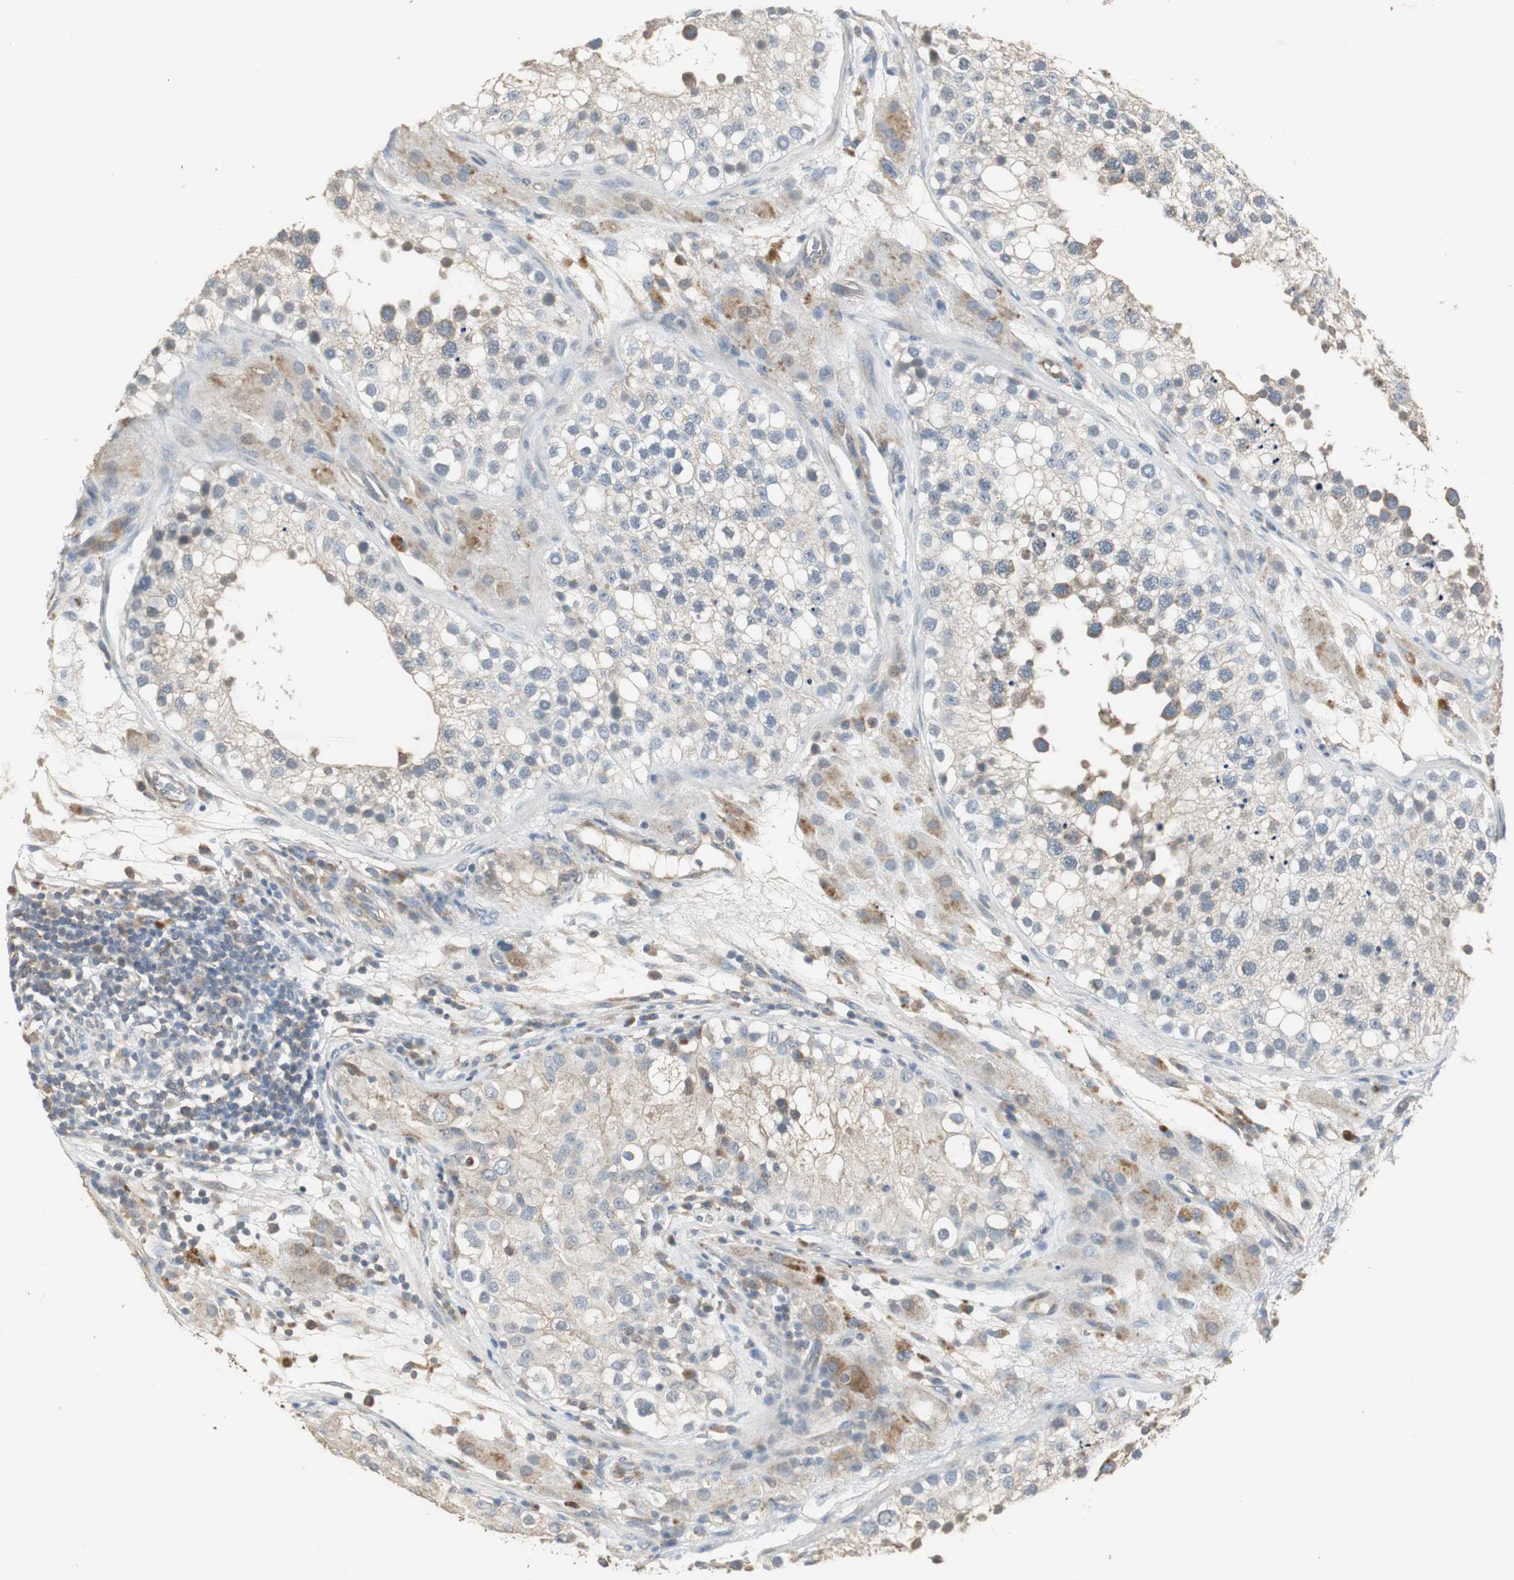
{"staining": {"intensity": "moderate", "quantity": ">75%", "location": "cytoplasmic/membranous"}, "tissue": "testis", "cell_type": "Cells in seminiferous ducts", "image_type": "normal", "snomed": [{"axis": "morphology", "description": "Normal tissue, NOS"}, {"axis": "topography", "description": "Testis"}], "caption": "Immunohistochemistry (IHC) photomicrograph of benign testis: testis stained using immunohistochemistry reveals medium levels of moderate protein expression localized specifically in the cytoplasmic/membranous of cells in seminiferous ducts, appearing as a cytoplasmic/membranous brown color.", "gene": "JTB", "patient": {"sex": "male", "age": 26}}